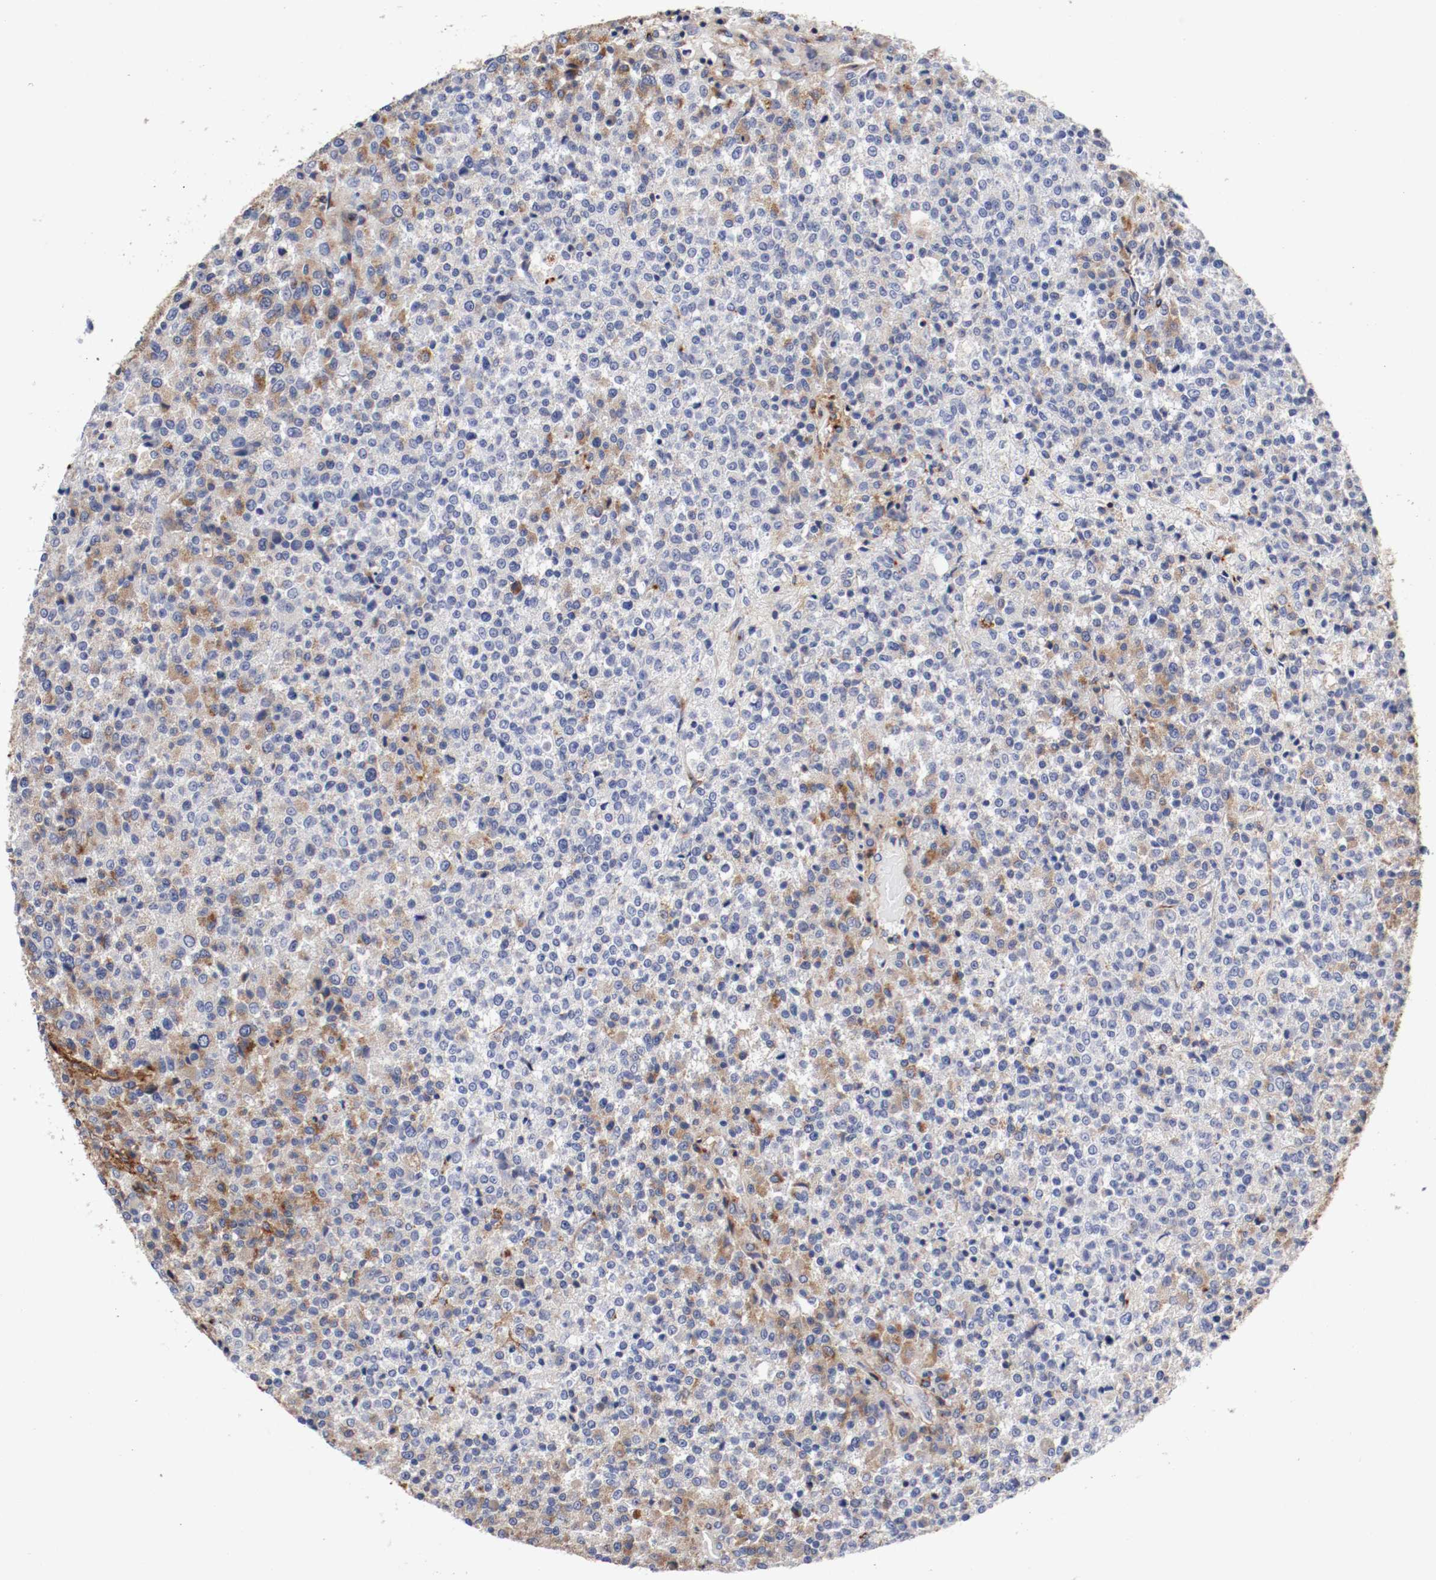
{"staining": {"intensity": "moderate", "quantity": "25%-75%", "location": "cytoplasmic/membranous"}, "tissue": "testis cancer", "cell_type": "Tumor cells", "image_type": "cancer", "snomed": [{"axis": "morphology", "description": "Seminoma, NOS"}, {"axis": "topography", "description": "Testis"}], "caption": "Protein expression analysis of seminoma (testis) shows moderate cytoplasmic/membranous positivity in about 25%-75% of tumor cells.", "gene": "IFITM1", "patient": {"sex": "male", "age": 59}}